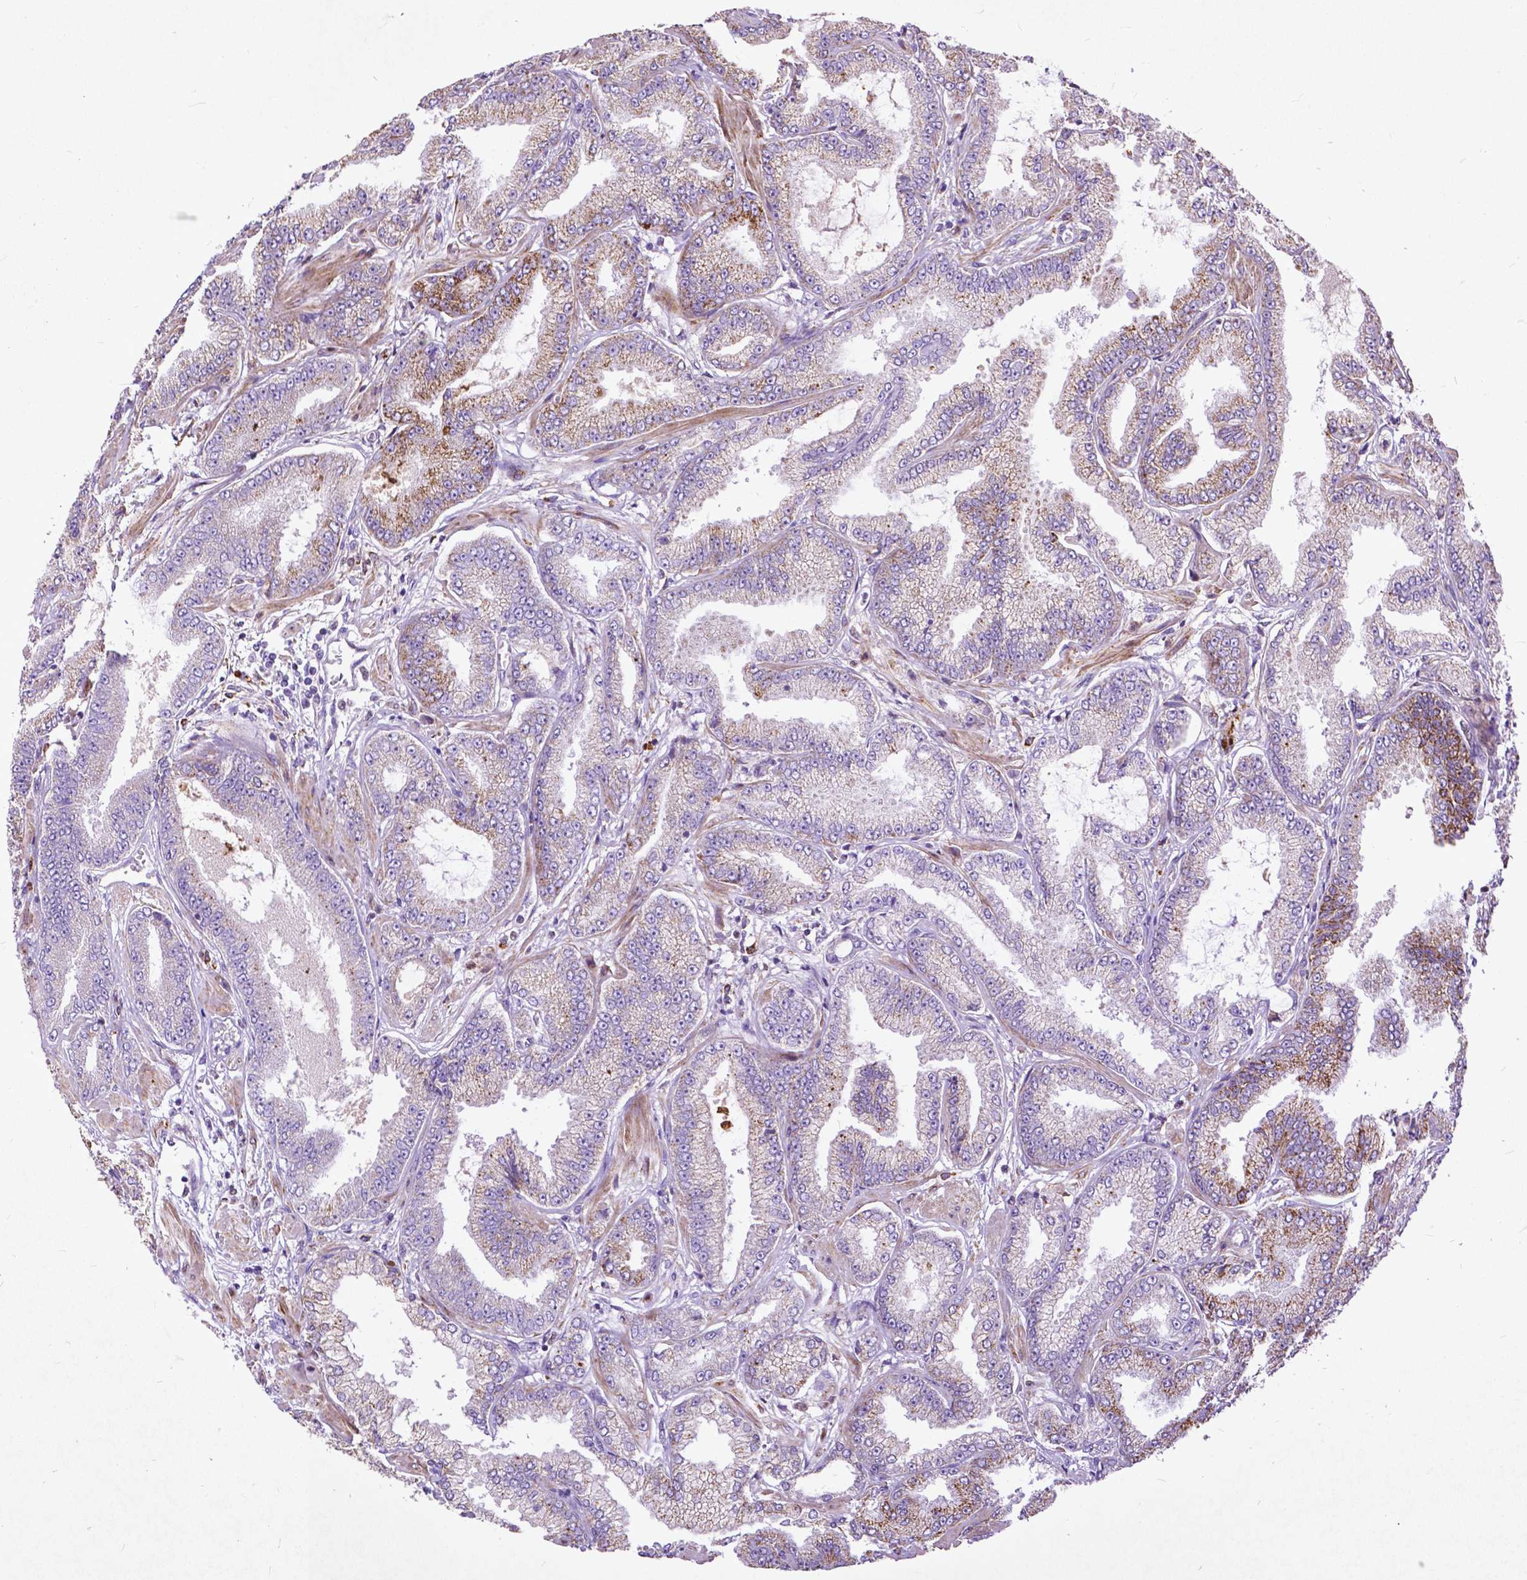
{"staining": {"intensity": "moderate", "quantity": "<25%", "location": "cytoplasmic/membranous"}, "tissue": "prostate cancer", "cell_type": "Tumor cells", "image_type": "cancer", "snomed": [{"axis": "morphology", "description": "Adenocarcinoma, Low grade"}, {"axis": "topography", "description": "Prostate"}], "caption": "Moderate cytoplasmic/membranous expression for a protein is seen in approximately <25% of tumor cells of prostate cancer (adenocarcinoma (low-grade)) using immunohistochemistry.", "gene": "THEGL", "patient": {"sex": "male", "age": 55}}